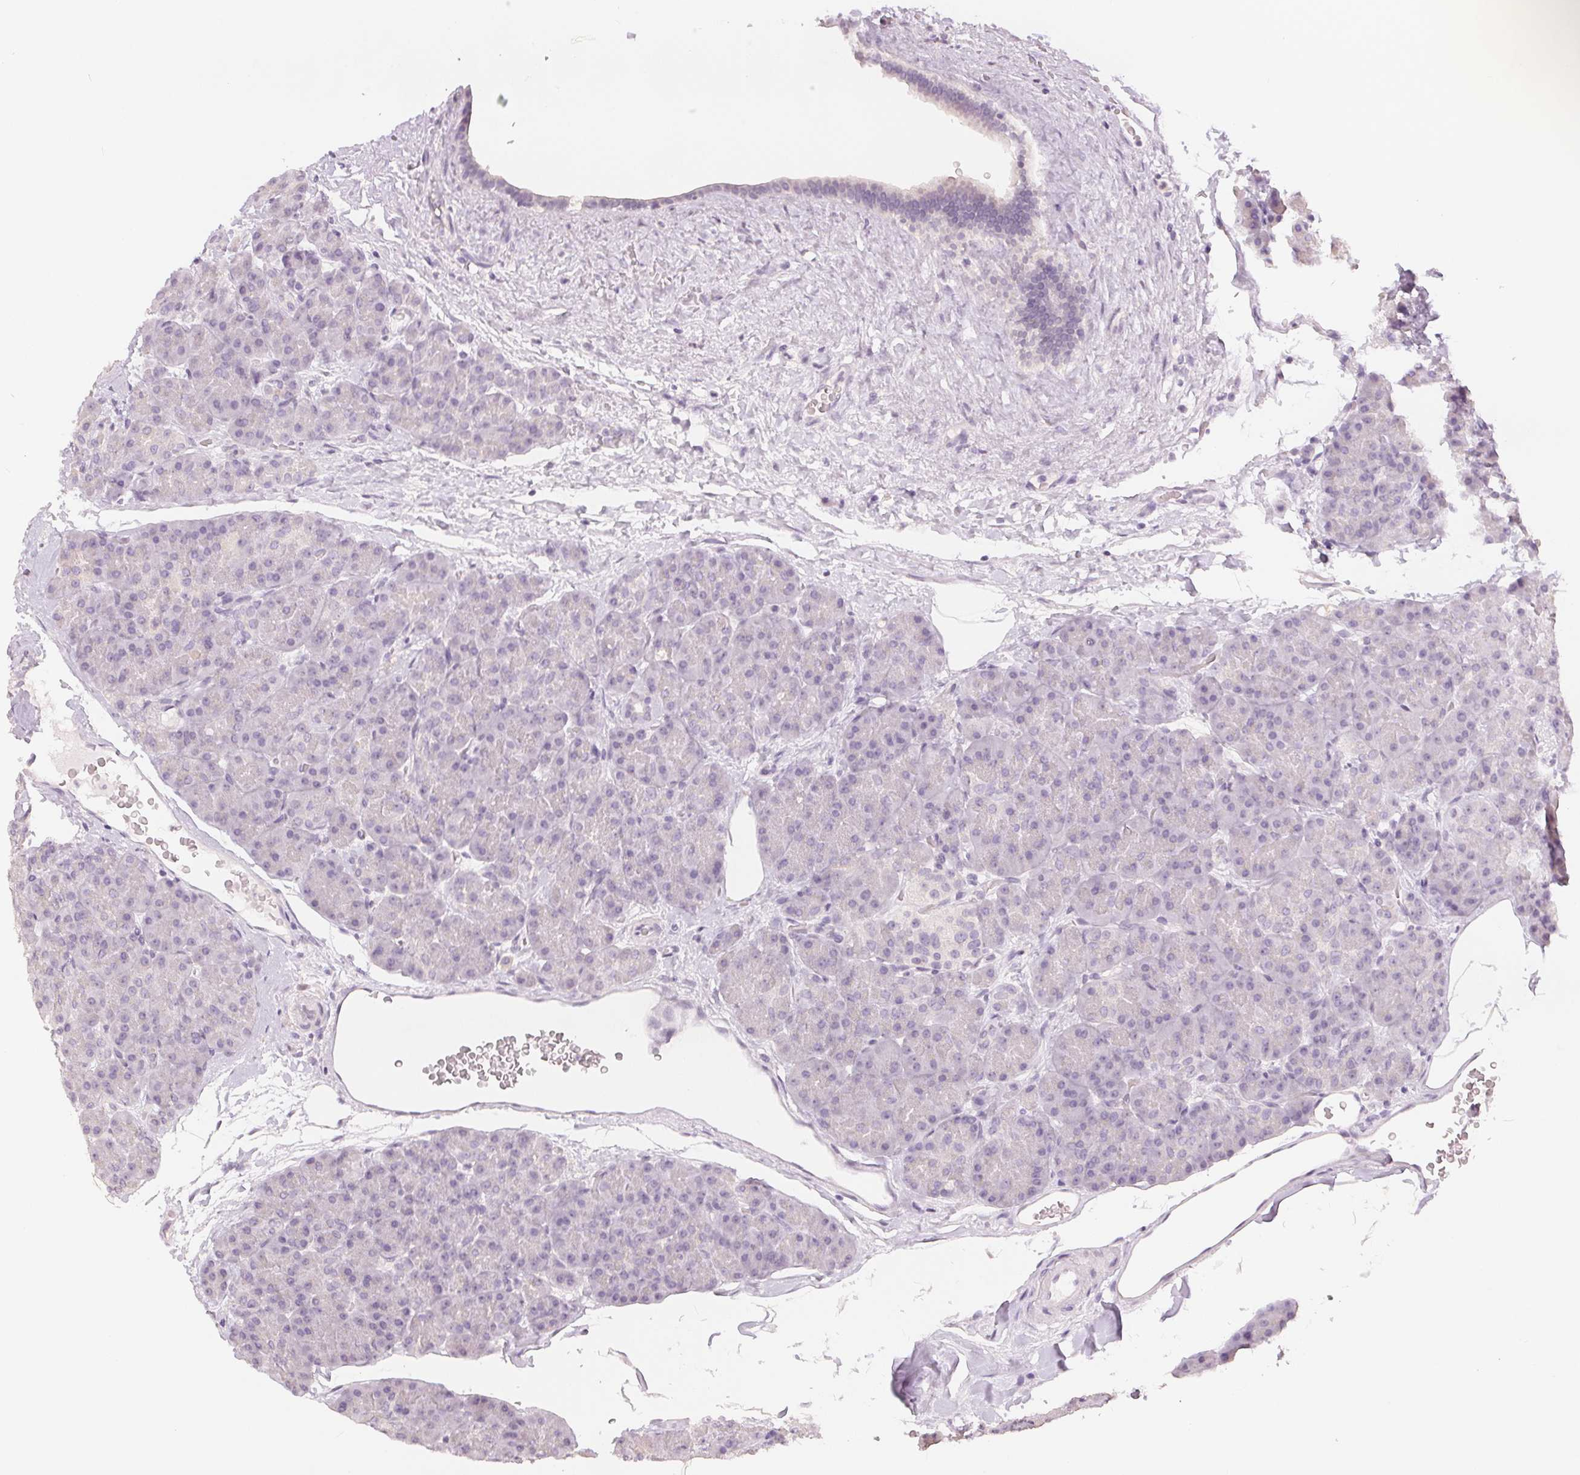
{"staining": {"intensity": "negative", "quantity": "none", "location": "none"}, "tissue": "pancreas", "cell_type": "Exocrine glandular cells", "image_type": "normal", "snomed": [{"axis": "morphology", "description": "Normal tissue, NOS"}, {"axis": "topography", "description": "Pancreas"}], "caption": "This is an immunohistochemistry histopathology image of unremarkable human pancreas. There is no staining in exocrine glandular cells.", "gene": "SLC27A5", "patient": {"sex": "male", "age": 57}}